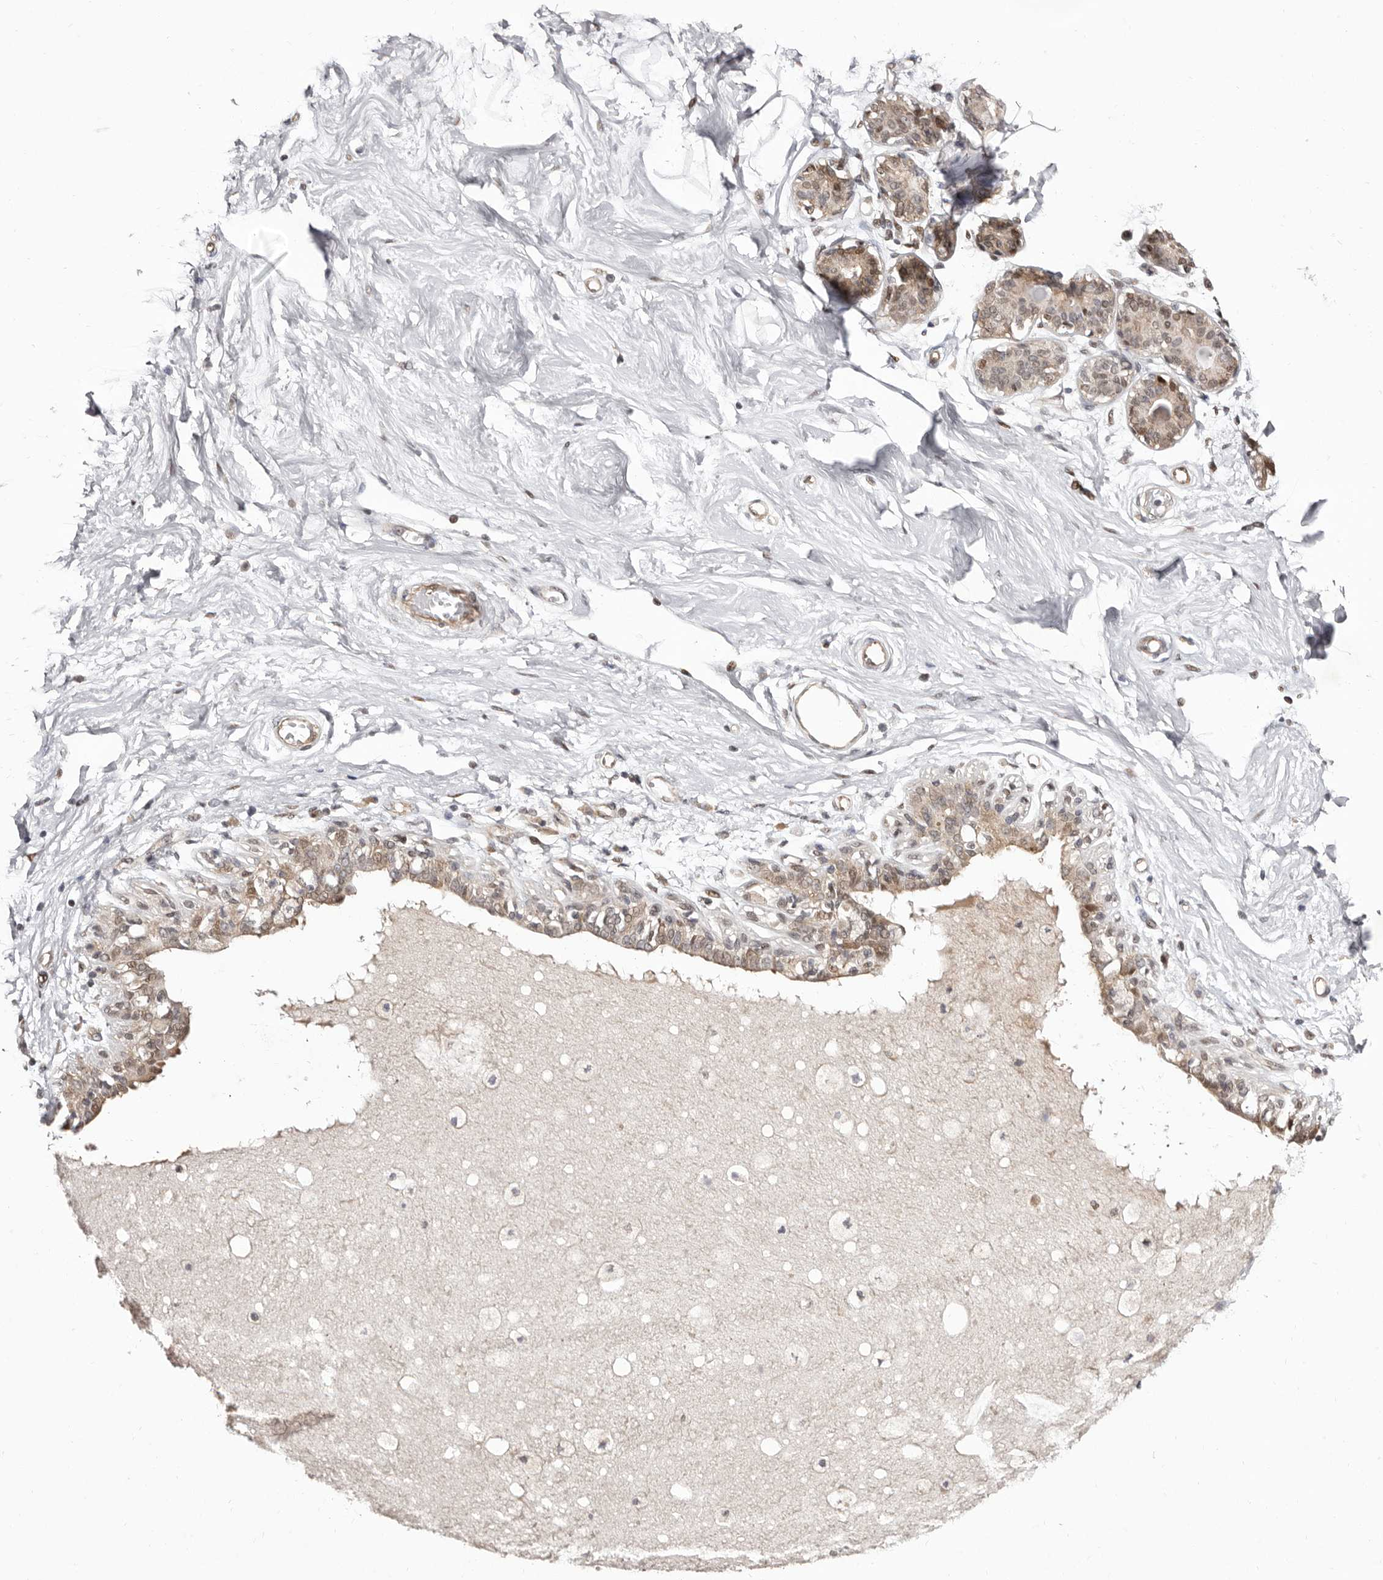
{"staining": {"intensity": "negative", "quantity": "none", "location": "none"}, "tissue": "breast", "cell_type": "Adipocytes", "image_type": "normal", "snomed": [{"axis": "morphology", "description": "Normal tissue, NOS"}, {"axis": "topography", "description": "Breast"}], "caption": "Immunohistochemistry micrograph of normal human breast stained for a protein (brown), which shows no expression in adipocytes.", "gene": "GLRX3", "patient": {"sex": "female", "age": 45}}